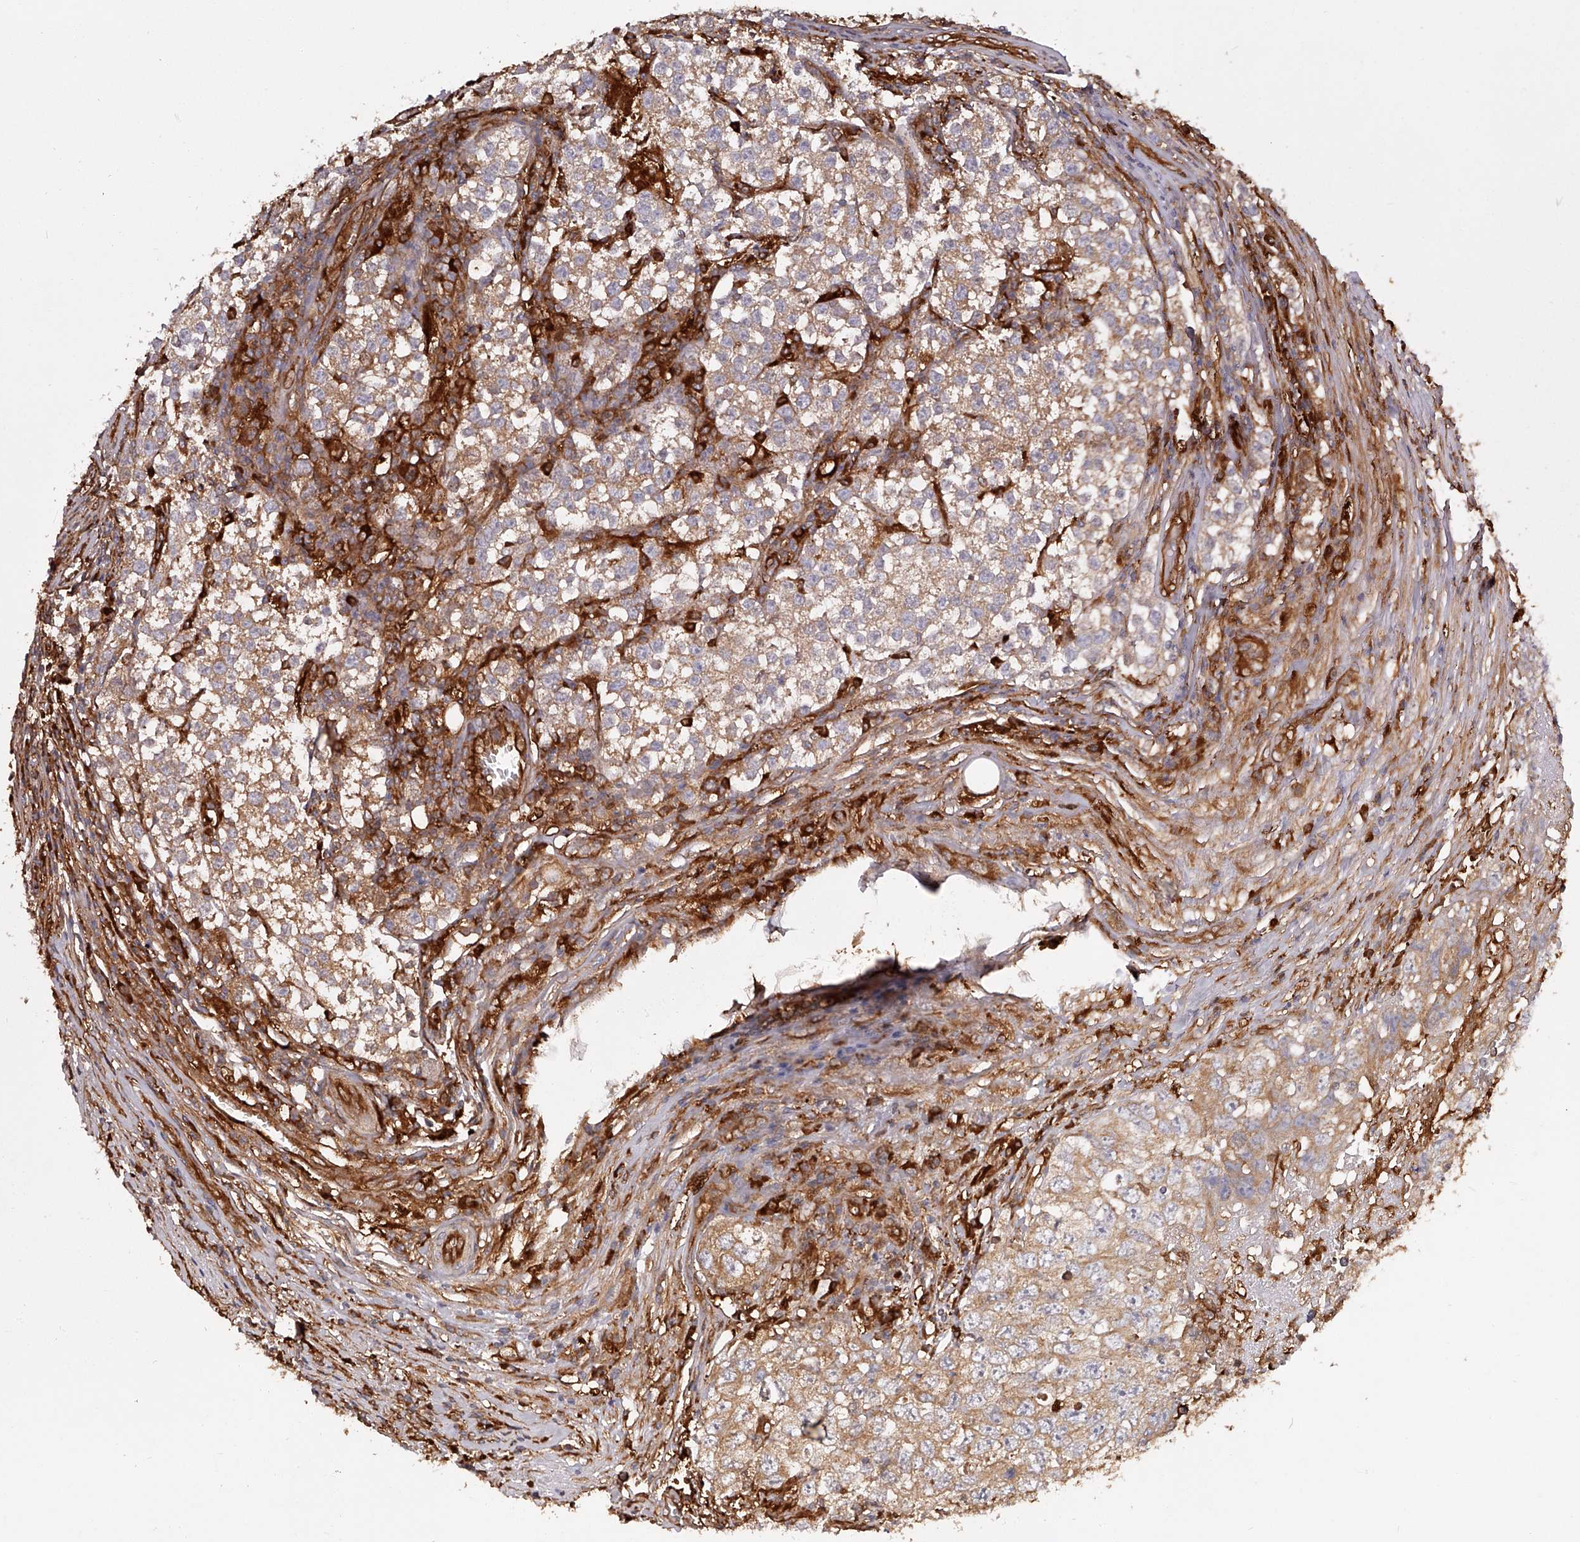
{"staining": {"intensity": "moderate", "quantity": ">75%", "location": "cytoplasmic/membranous"}, "tissue": "testis cancer", "cell_type": "Tumor cells", "image_type": "cancer", "snomed": [{"axis": "morphology", "description": "Seminoma, NOS"}, {"axis": "morphology", "description": "Carcinoma, Embryonal, NOS"}, {"axis": "topography", "description": "Testis"}], "caption": "Moderate cytoplasmic/membranous staining is present in approximately >75% of tumor cells in testis cancer. (Brightfield microscopy of DAB IHC at high magnification).", "gene": "LAP3", "patient": {"sex": "male", "age": 43}}